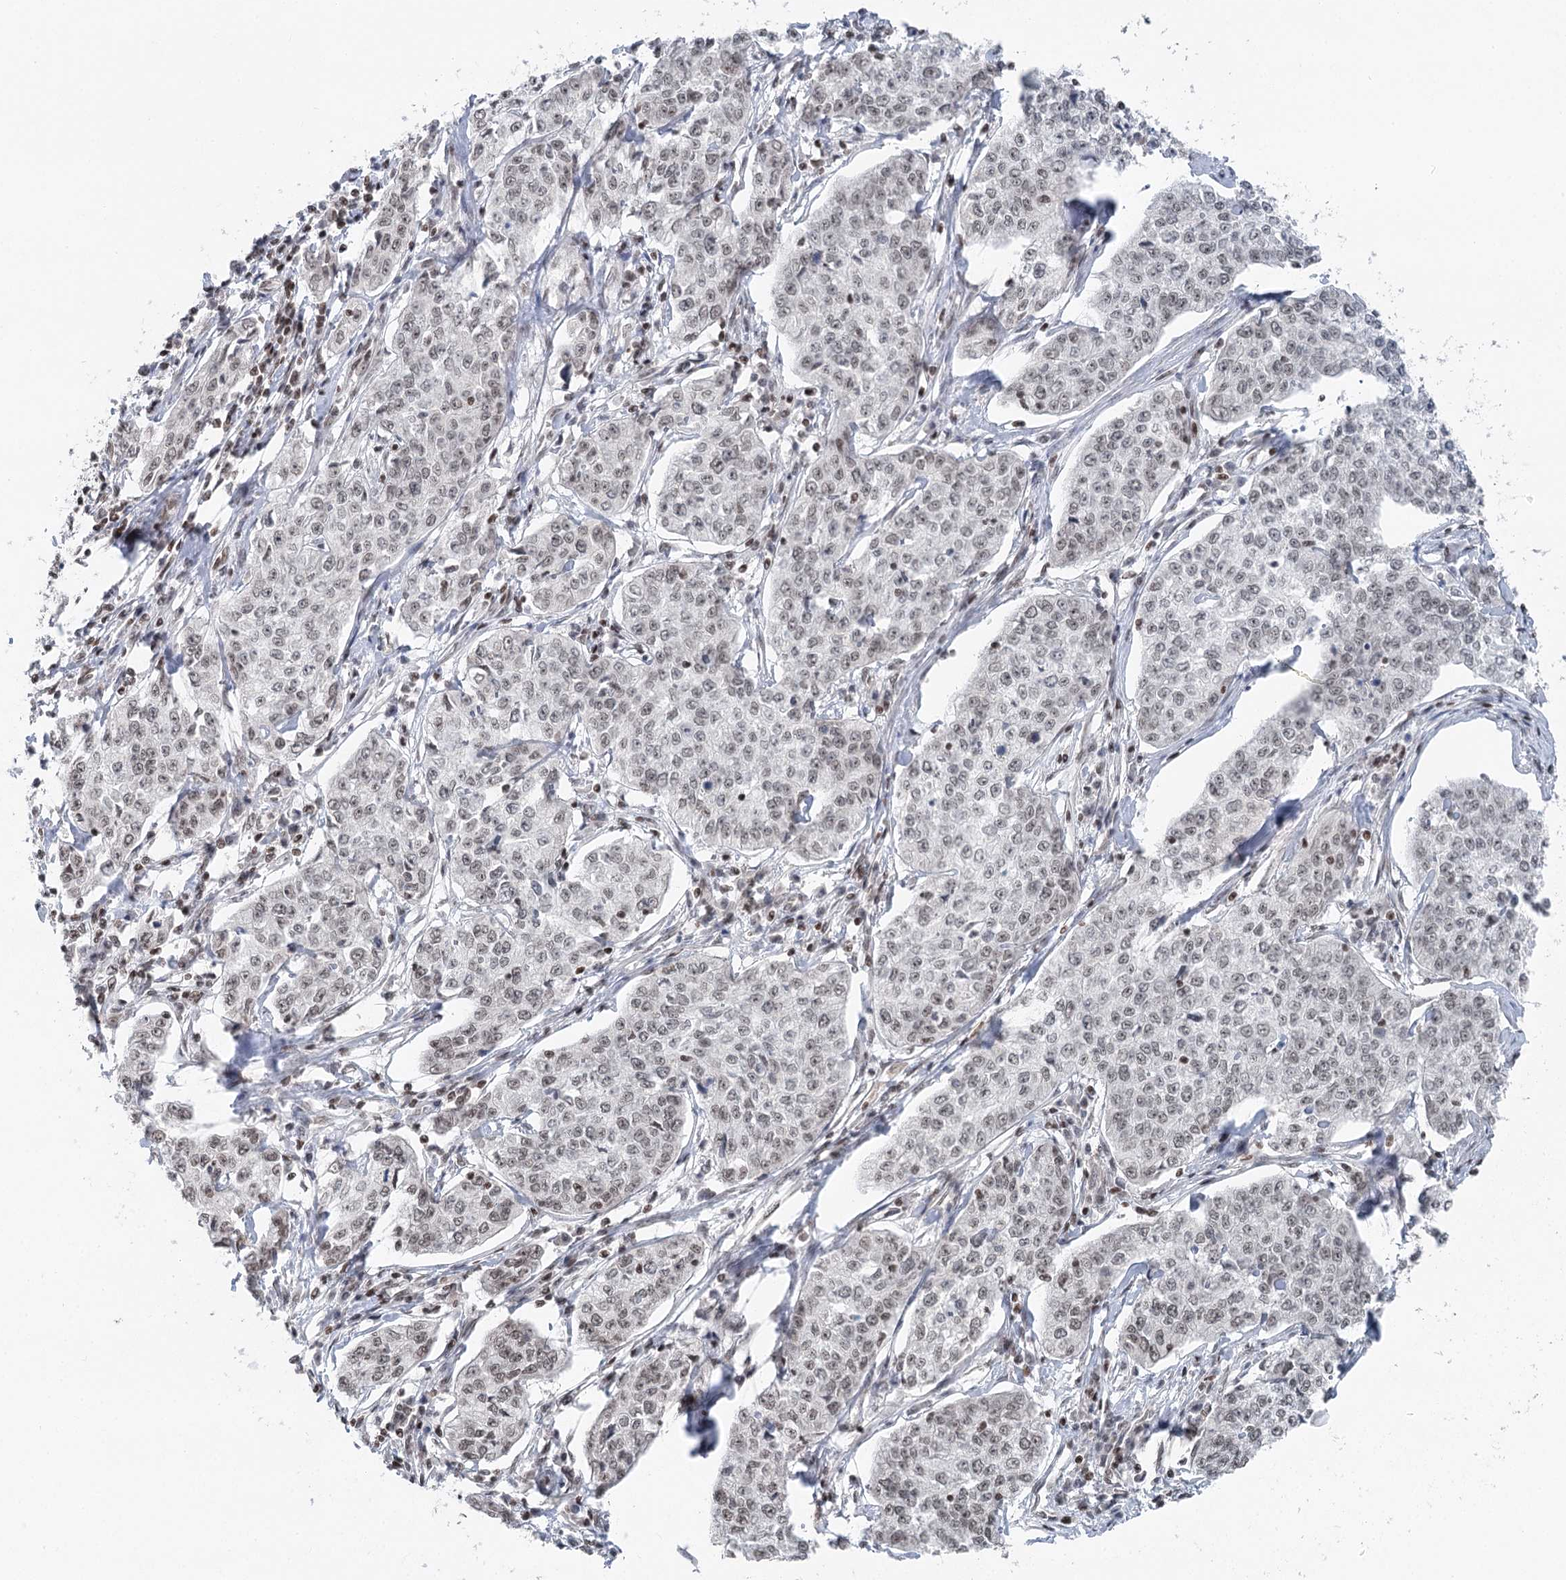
{"staining": {"intensity": "weak", "quantity": "25%-75%", "location": "nuclear"}, "tissue": "cervical cancer", "cell_type": "Tumor cells", "image_type": "cancer", "snomed": [{"axis": "morphology", "description": "Squamous cell carcinoma, NOS"}, {"axis": "topography", "description": "Cervix"}], "caption": "A high-resolution image shows immunohistochemistry (IHC) staining of cervical squamous cell carcinoma, which reveals weak nuclear positivity in approximately 25%-75% of tumor cells.", "gene": "CGGBP1", "patient": {"sex": "female", "age": 35}}